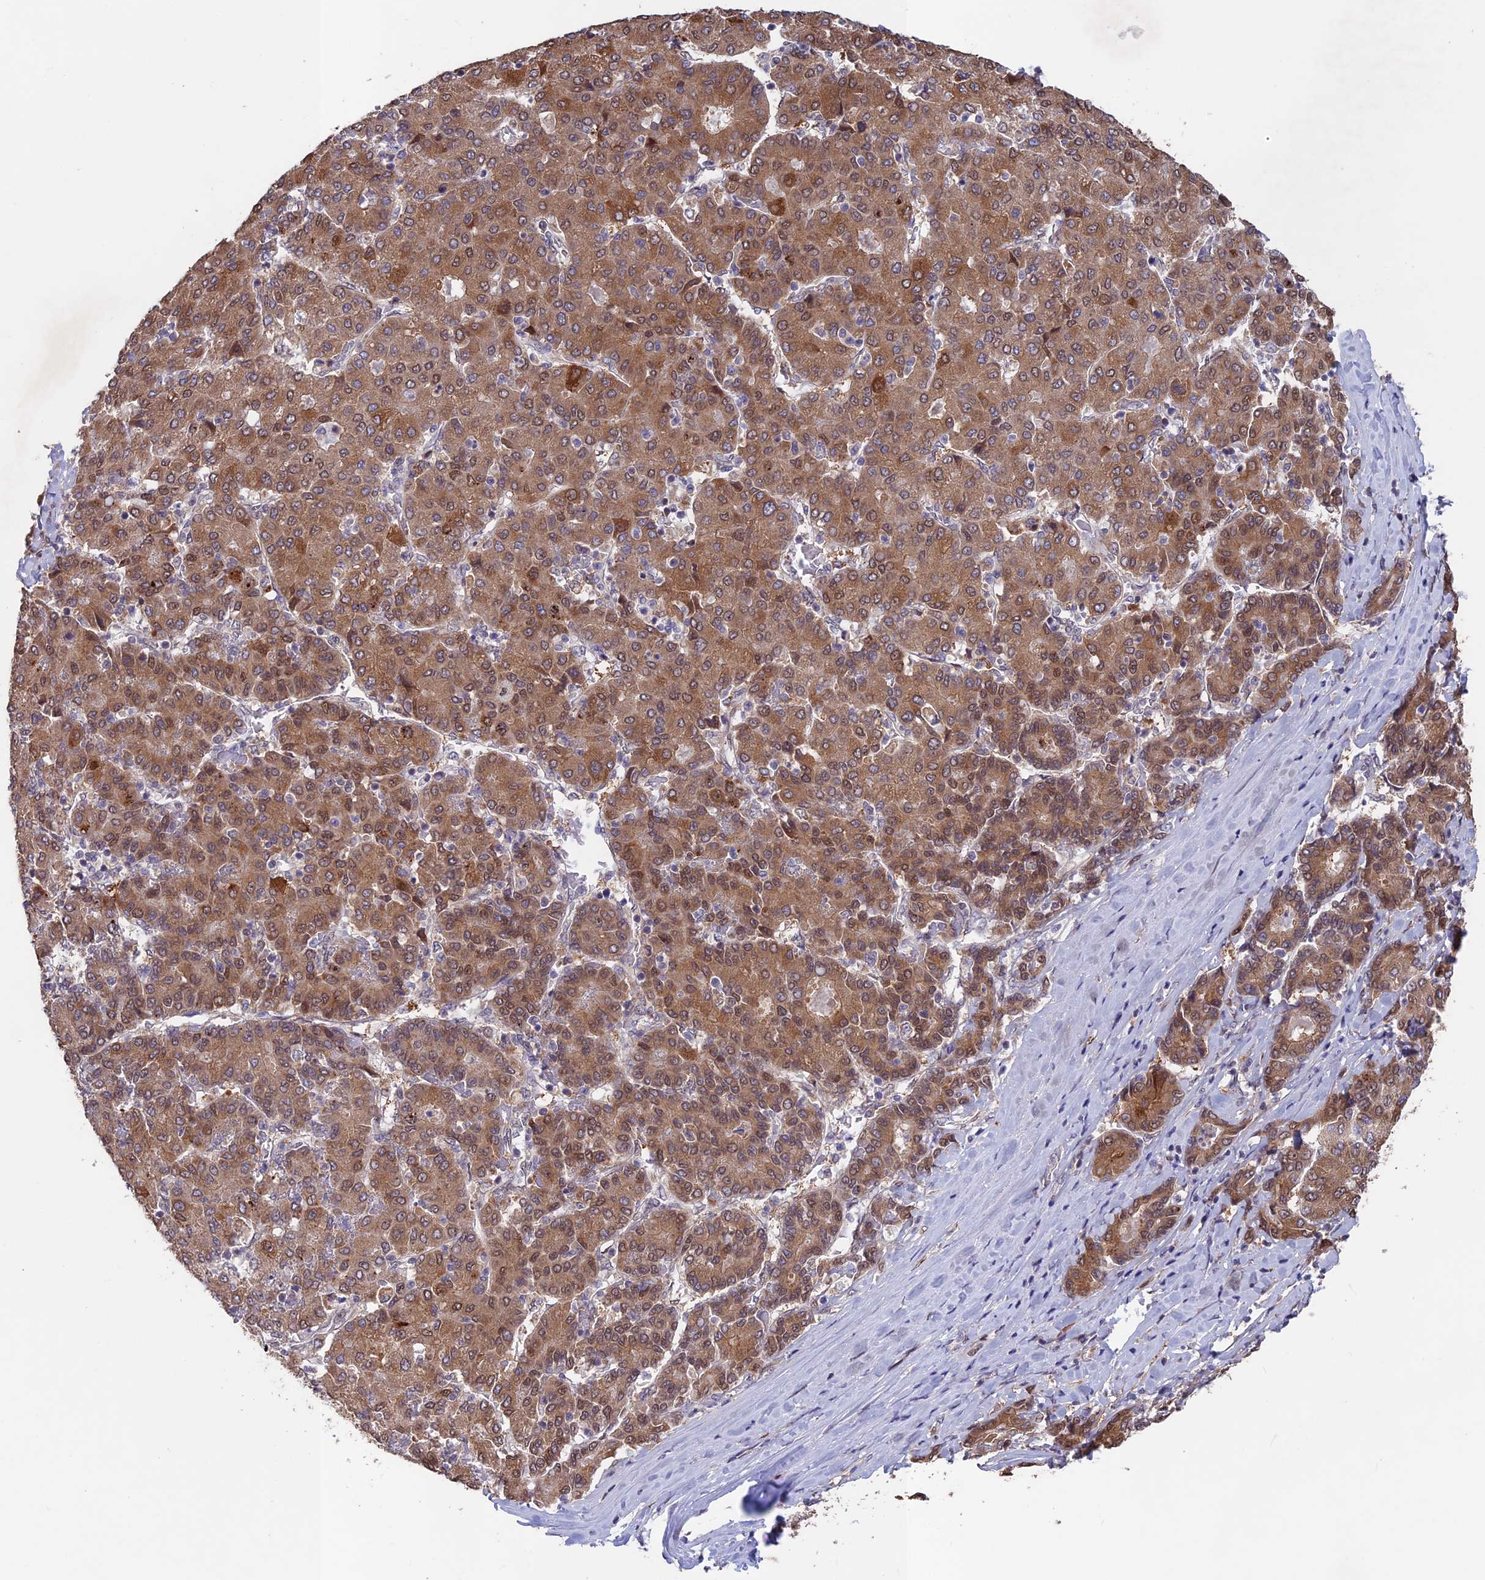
{"staining": {"intensity": "moderate", "quantity": ">75%", "location": "cytoplasmic/membranous,nuclear"}, "tissue": "liver cancer", "cell_type": "Tumor cells", "image_type": "cancer", "snomed": [{"axis": "morphology", "description": "Carcinoma, Hepatocellular, NOS"}, {"axis": "topography", "description": "Liver"}], "caption": "Liver cancer stained for a protein (brown) reveals moderate cytoplasmic/membranous and nuclear positive staining in approximately >75% of tumor cells.", "gene": "MAST2", "patient": {"sex": "male", "age": 65}}